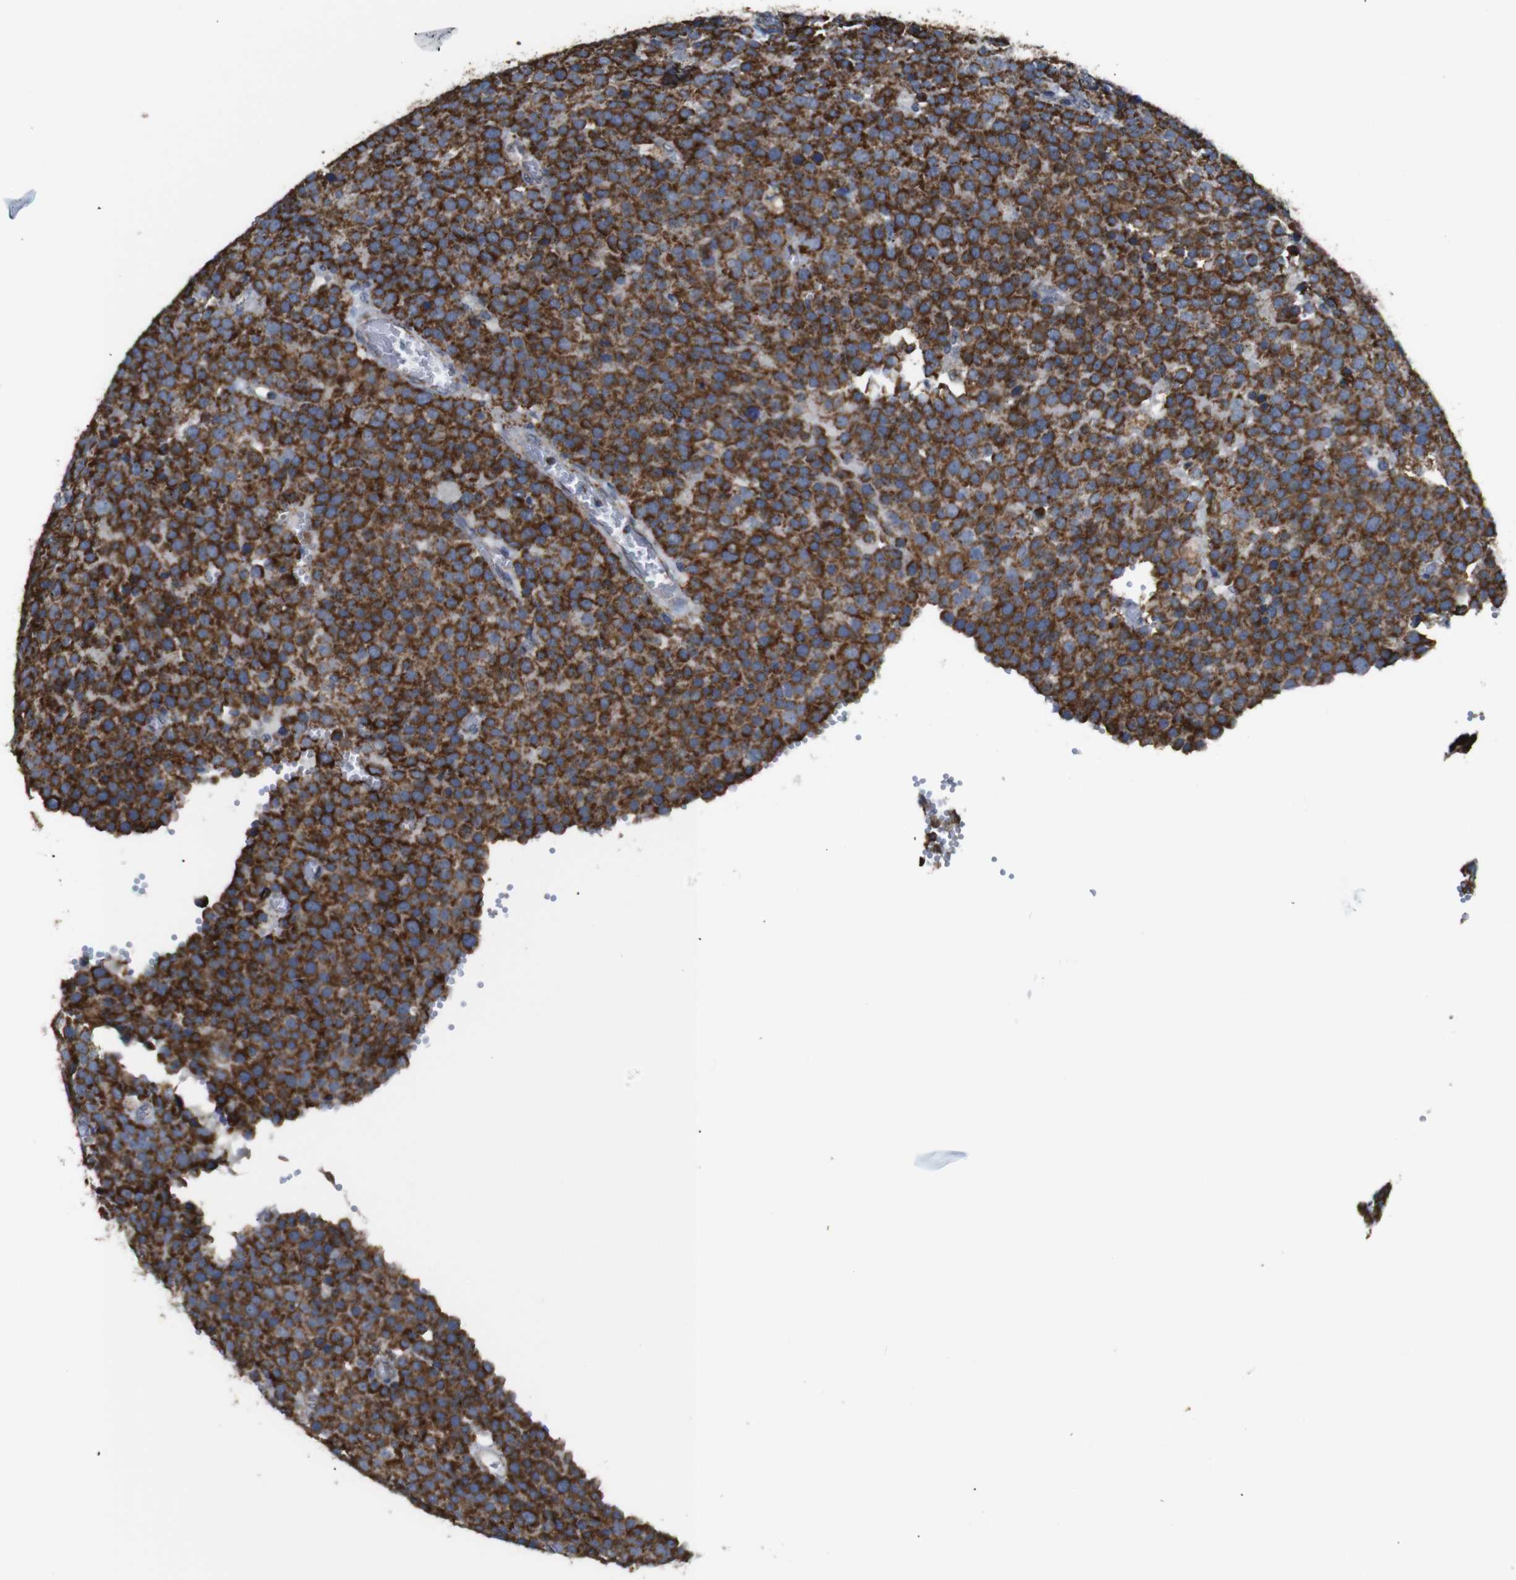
{"staining": {"intensity": "strong", "quantity": ">75%", "location": "cytoplasmic/membranous"}, "tissue": "testis cancer", "cell_type": "Tumor cells", "image_type": "cancer", "snomed": [{"axis": "morphology", "description": "Normal tissue, NOS"}, {"axis": "morphology", "description": "Seminoma, NOS"}, {"axis": "topography", "description": "Testis"}], "caption": "A brown stain highlights strong cytoplasmic/membranous expression of a protein in testis seminoma tumor cells.", "gene": "NR3C2", "patient": {"sex": "male", "age": 71}}